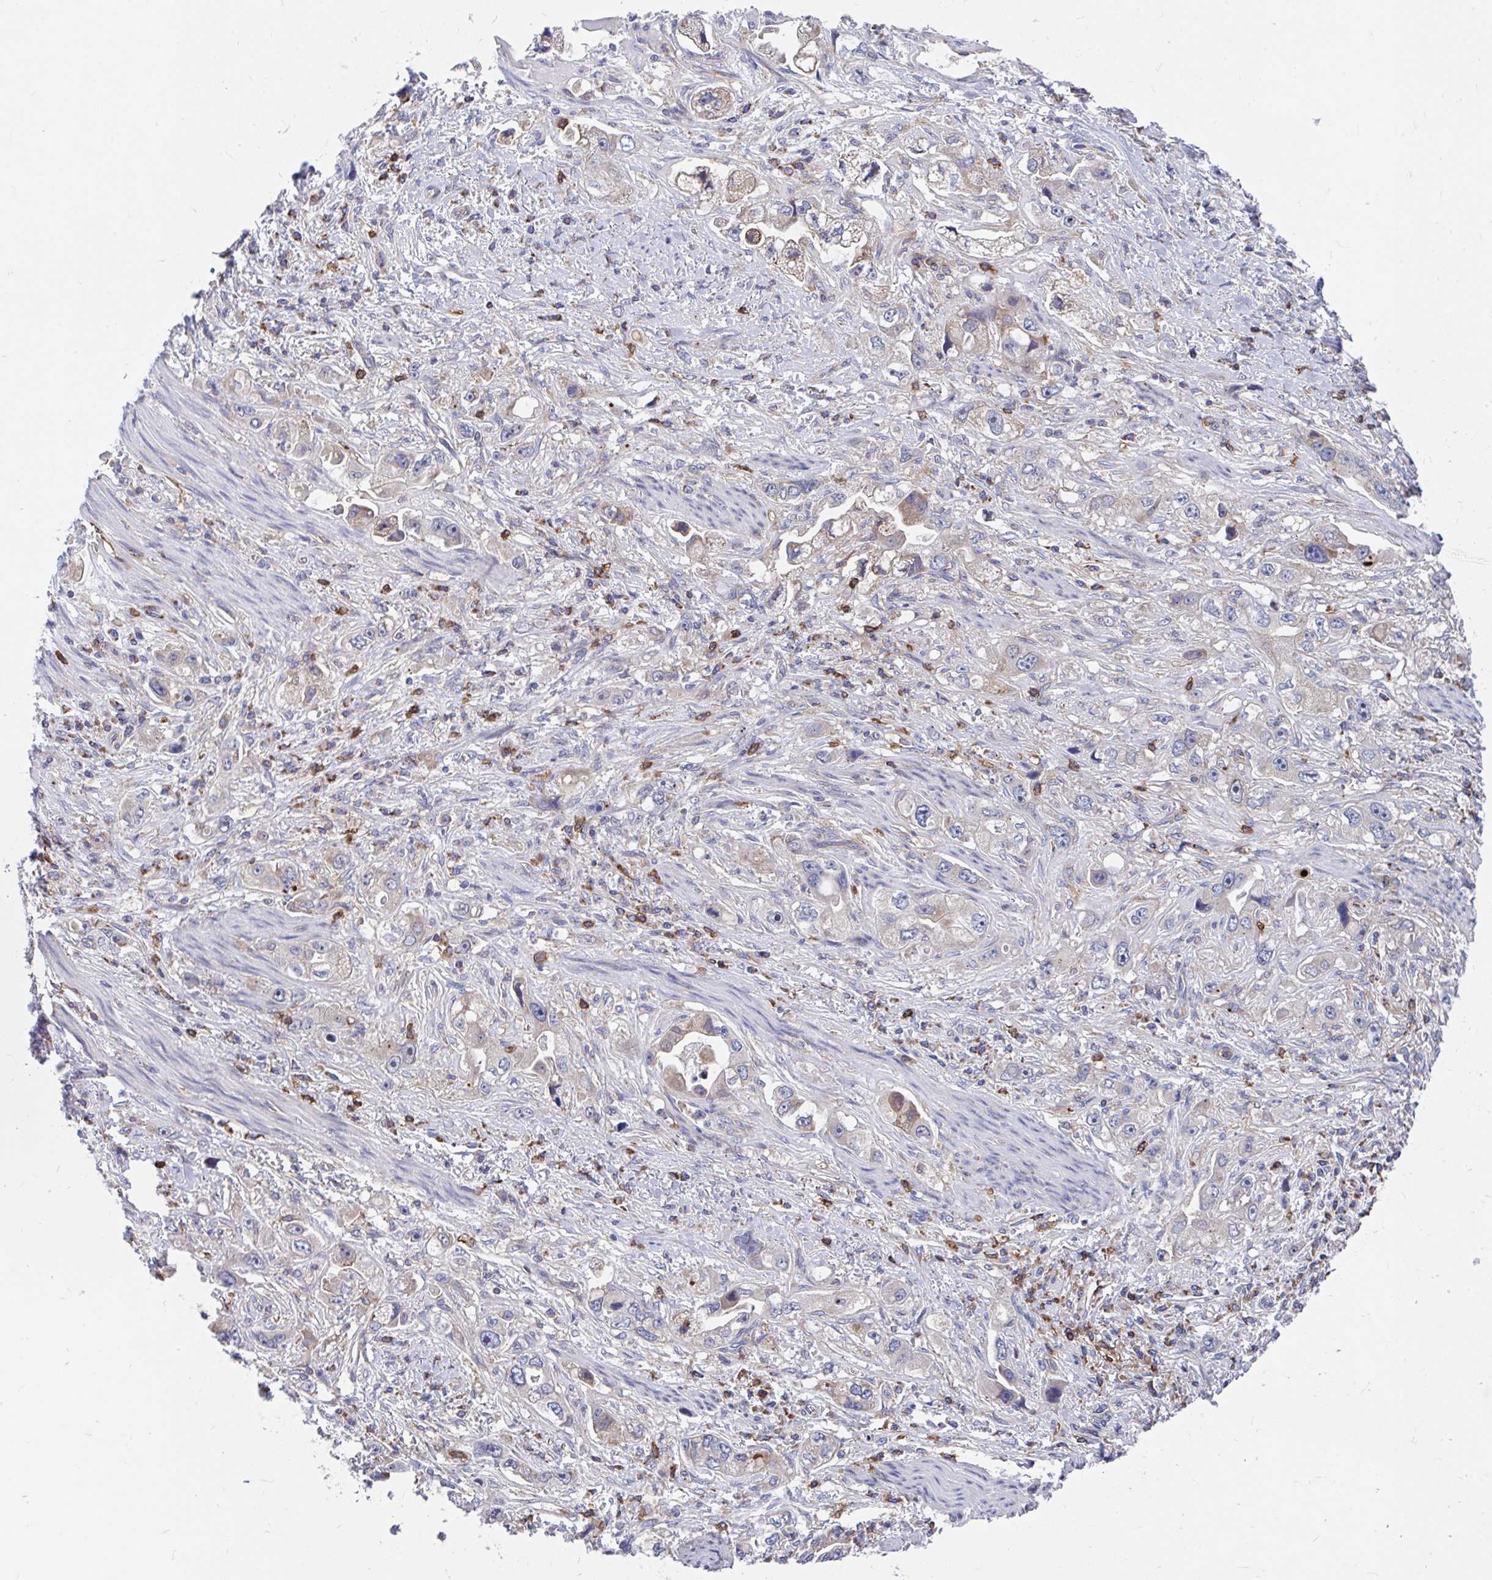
{"staining": {"intensity": "weak", "quantity": "25%-75%", "location": "cytoplasmic/membranous"}, "tissue": "stomach cancer", "cell_type": "Tumor cells", "image_type": "cancer", "snomed": [{"axis": "morphology", "description": "Adenocarcinoma, NOS"}, {"axis": "topography", "description": "Stomach, lower"}], "caption": "This image demonstrates stomach cancer stained with immunohistochemistry to label a protein in brown. The cytoplasmic/membranous of tumor cells show weak positivity for the protein. Nuclei are counter-stained blue.", "gene": "FHIP1B", "patient": {"sex": "female", "age": 93}}